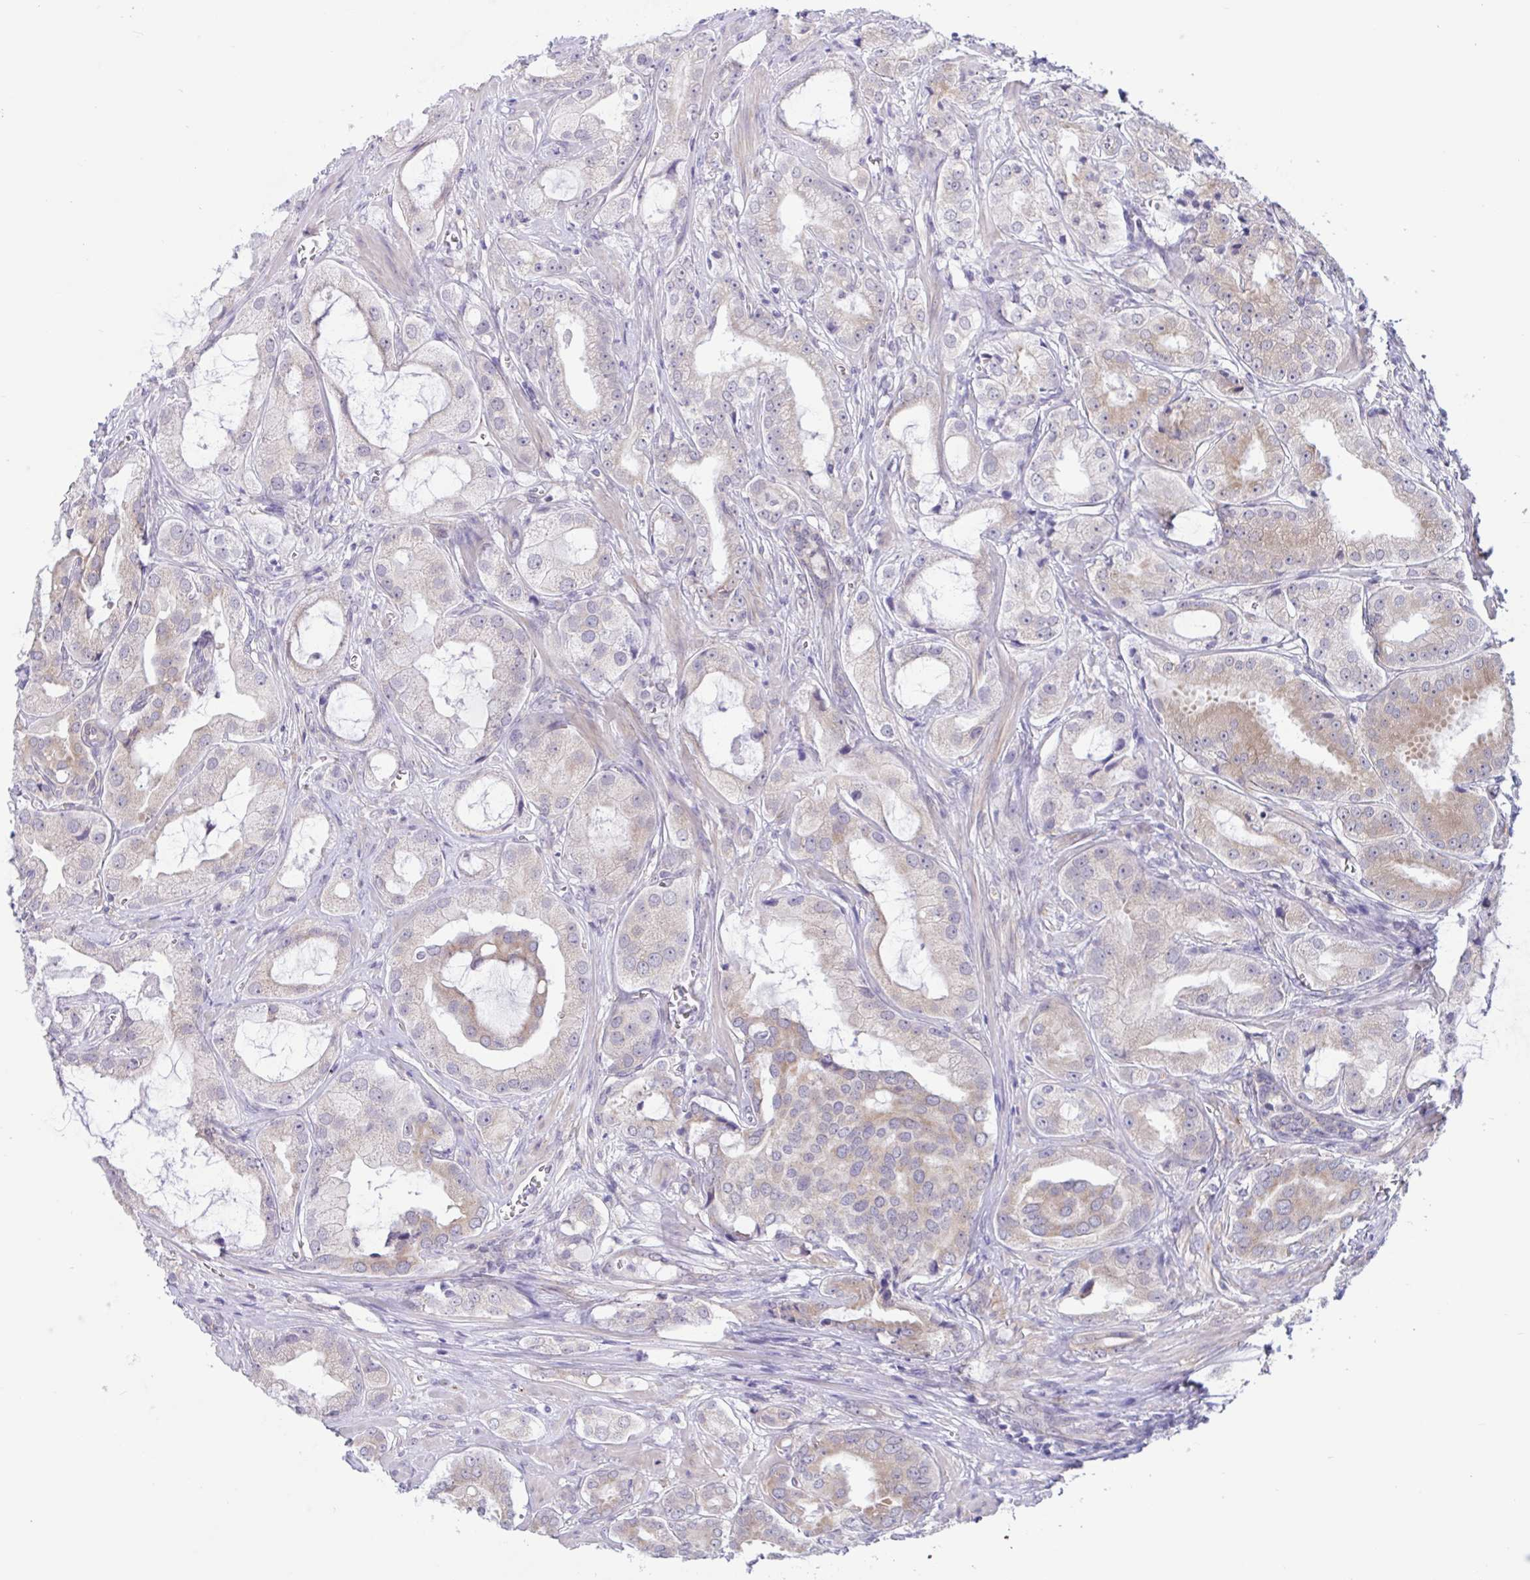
{"staining": {"intensity": "weak", "quantity": "25%-75%", "location": "cytoplasmic/membranous"}, "tissue": "prostate cancer", "cell_type": "Tumor cells", "image_type": "cancer", "snomed": [{"axis": "morphology", "description": "Adenocarcinoma, High grade"}, {"axis": "topography", "description": "Prostate"}], "caption": "An immunohistochemistry (IHC) histopathology image of tumor tissue is shown. Protein staining in brown shows weak cytoplasmic/membranous positivity in adenocarcinoma (high-grade) (prostate) within tumor cells.", "gene": "CAMLG", "patient": {"sex": "male", "age": 64}}